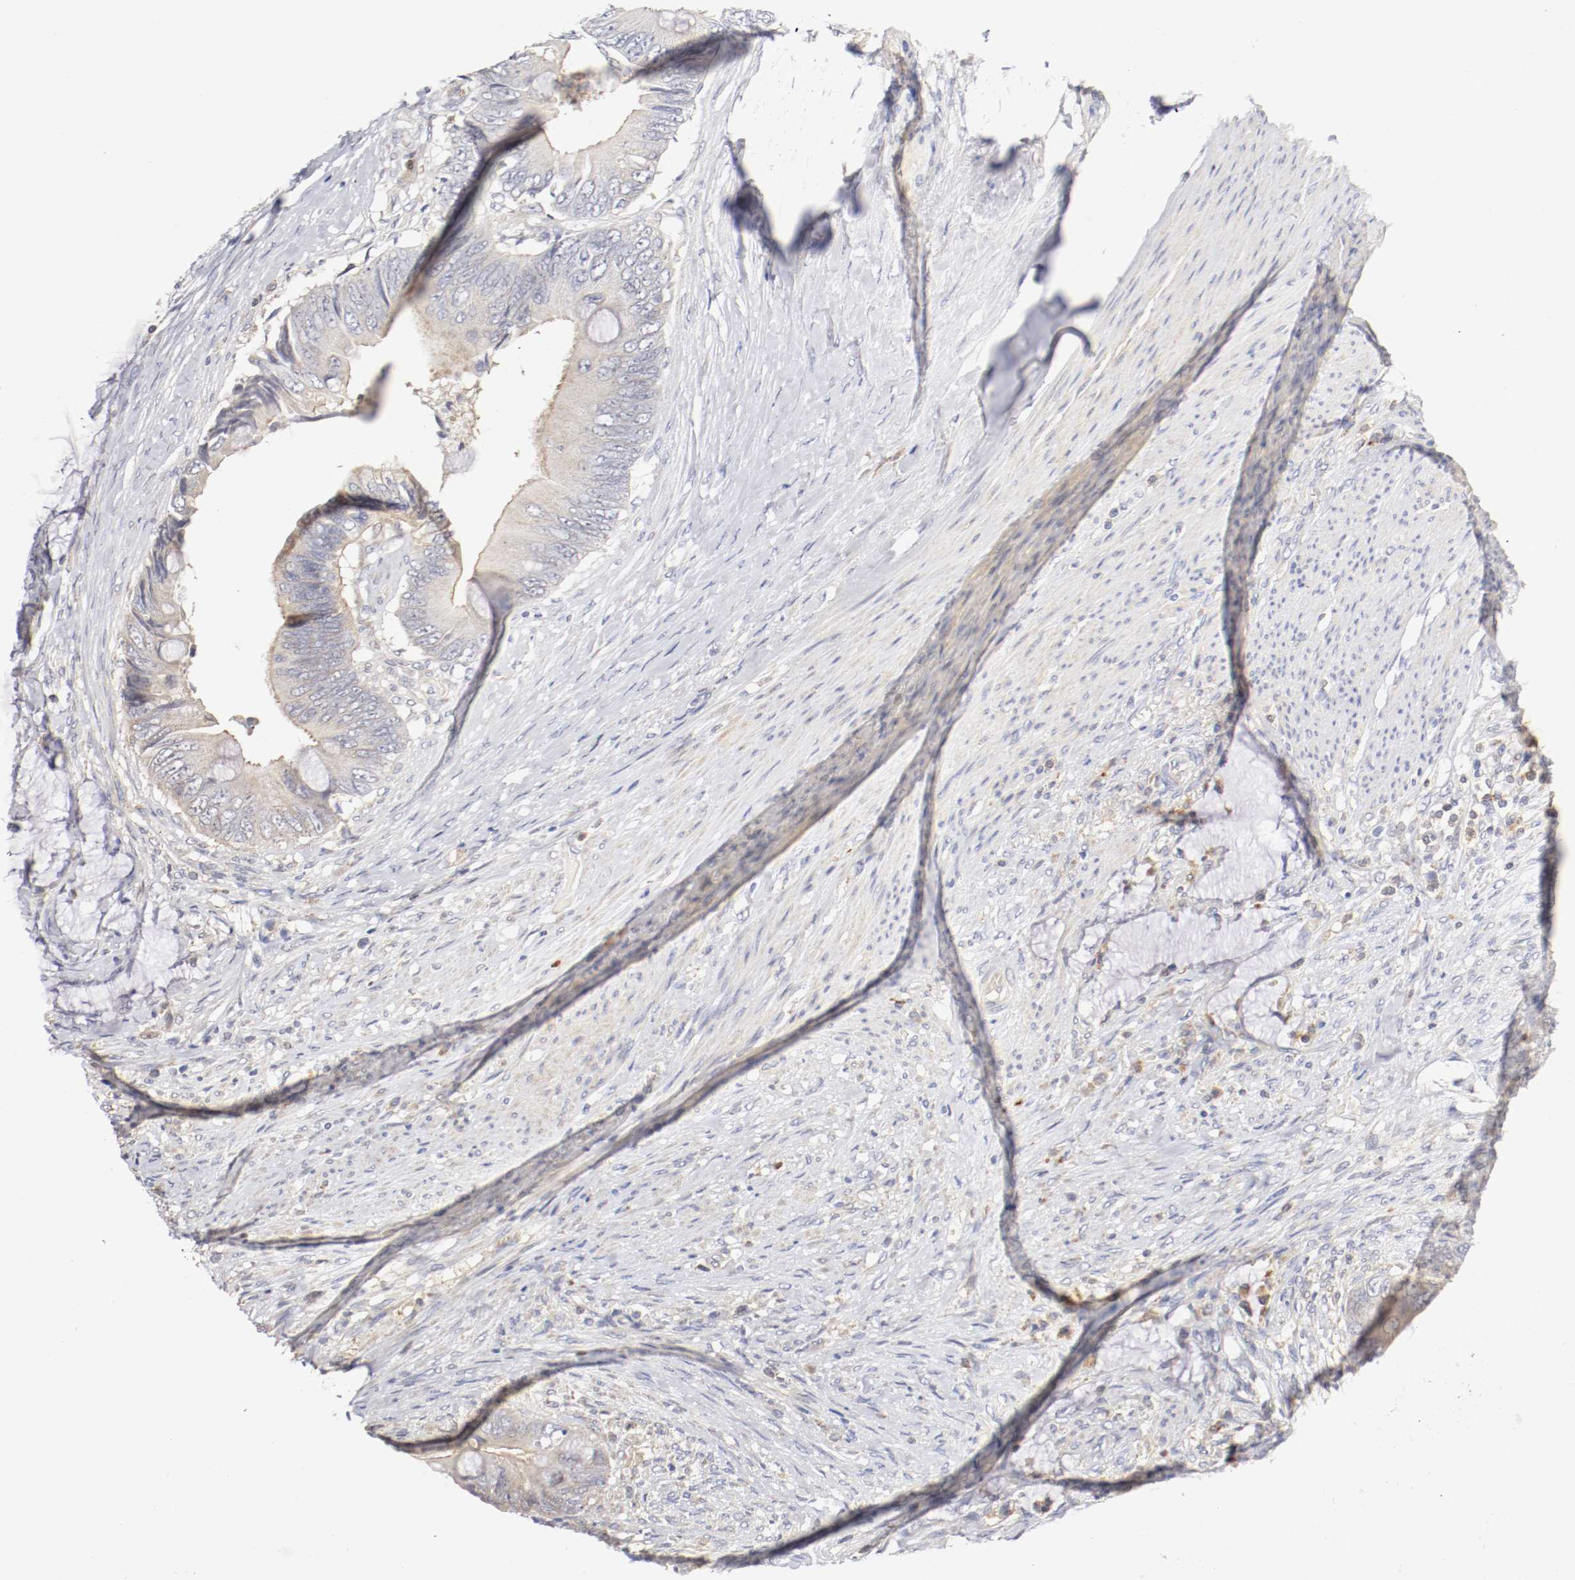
{"staining": {"intensity": "weak", "quantity": "<25%", "location": "cytoplasmic/membranous"}, "tissue": "colorectal cancer", "cell_type": "Tumor cells", "image_type": "cancer", "snomed": [{"axis": "morphology", "description": "Adenocarcinoma, NOS"}, {"axis": "topography", "description": "Rectum"}], "caption": "Tumor cells show no significant protein positivity in colorectal adenocarcinoma.", "gene": "CDK6", "patient": {"sex": "female", "age": 77}}